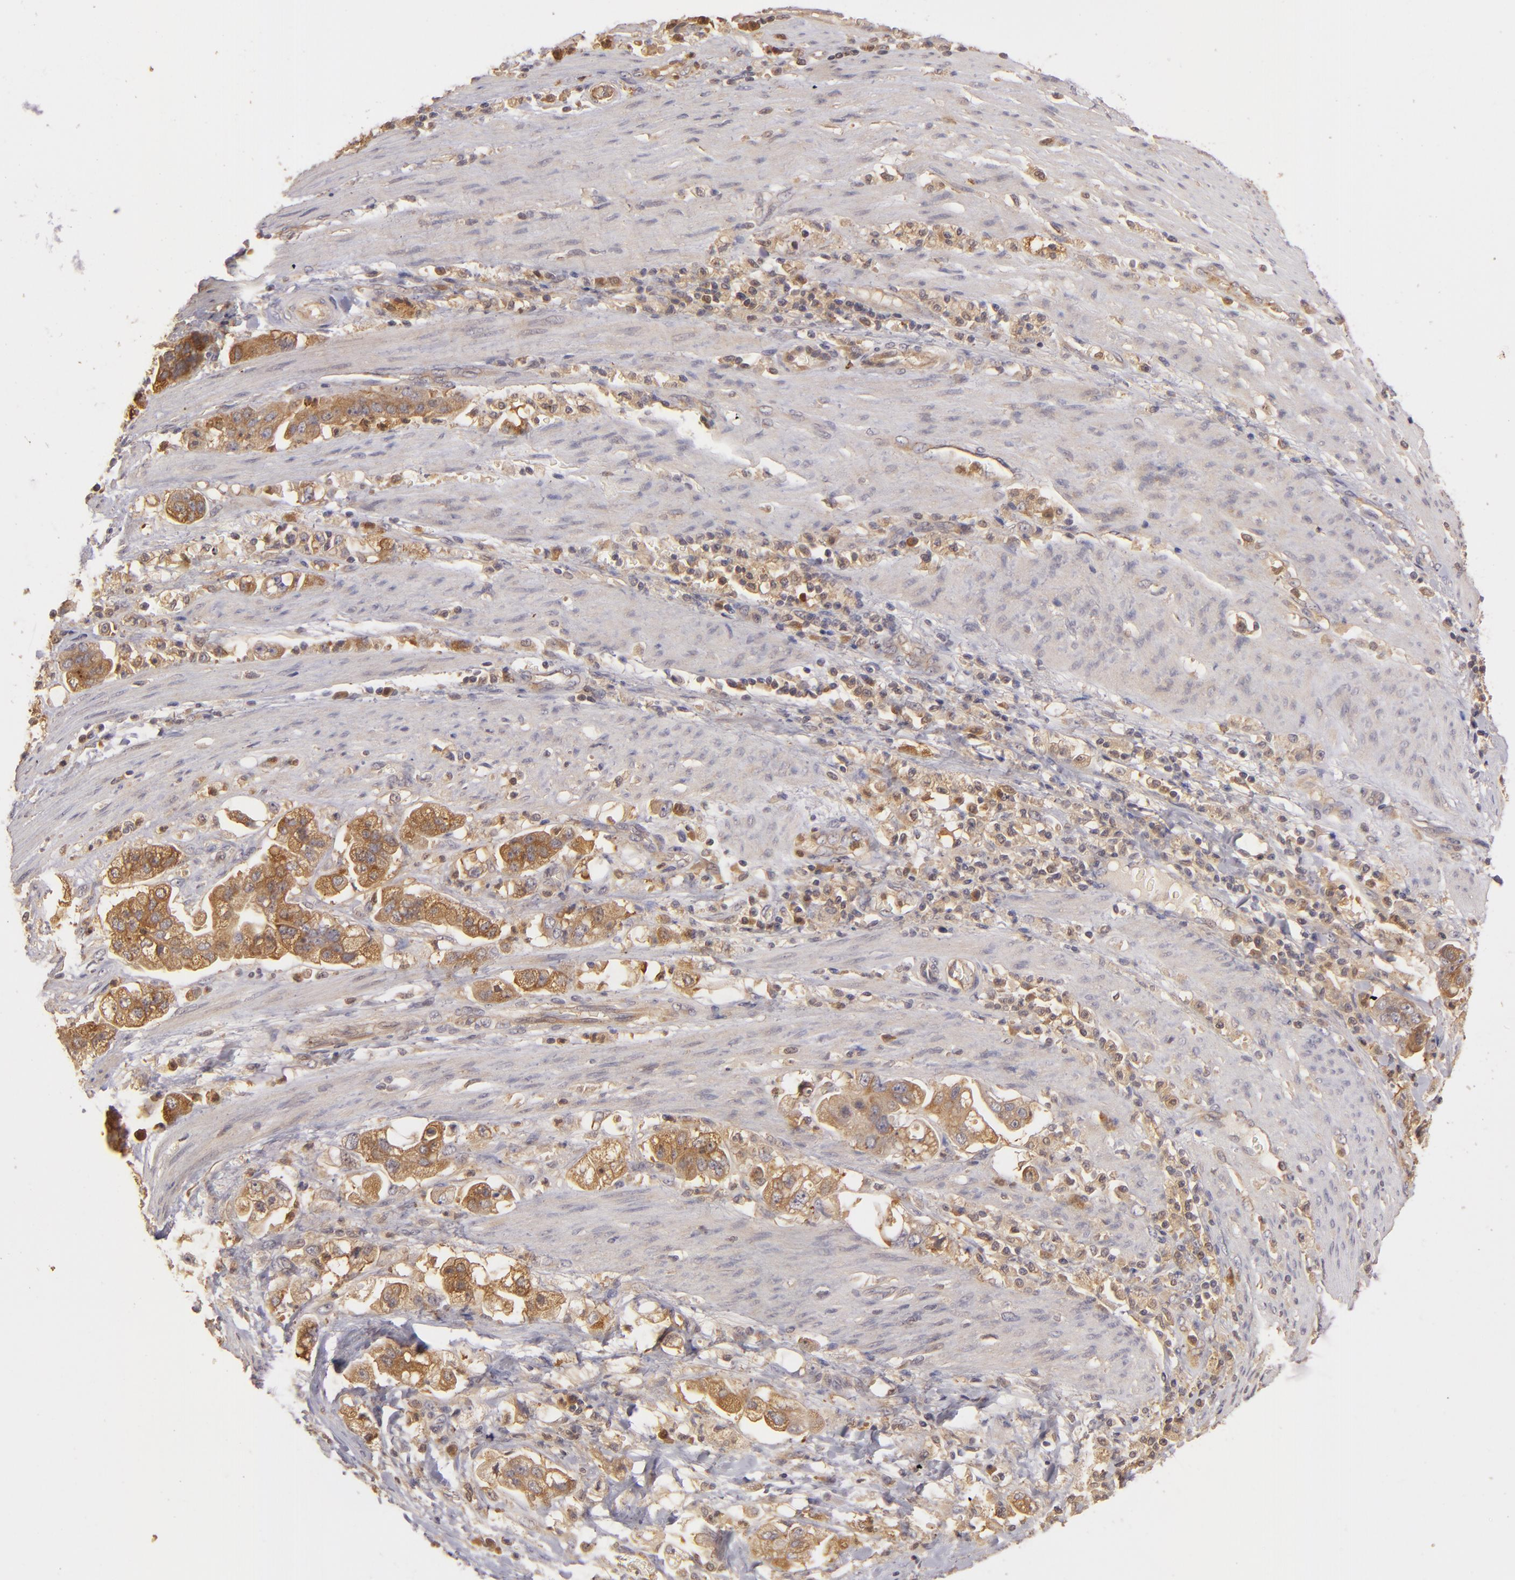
{"staining": {"intensity": "strong", "quantity": ">75%", "location": "cytoplasmic/membranous"}, "tissue": "stomach cancer", "cell_type": "Tumor cells", "image_type": "cancer", "snomed": [{"axis": "morphology", "description": "Adenocarcinoma, NOS"}, {"axis": "topography", "description": "Stomach"}], "caption": "Tumor cells display high levels of strong cytoplasmic/membranous staining in about >75% of cells in human stomach cancer.", "gene": "PRKCD", "patient": {"sex": "male", "age": 62}}